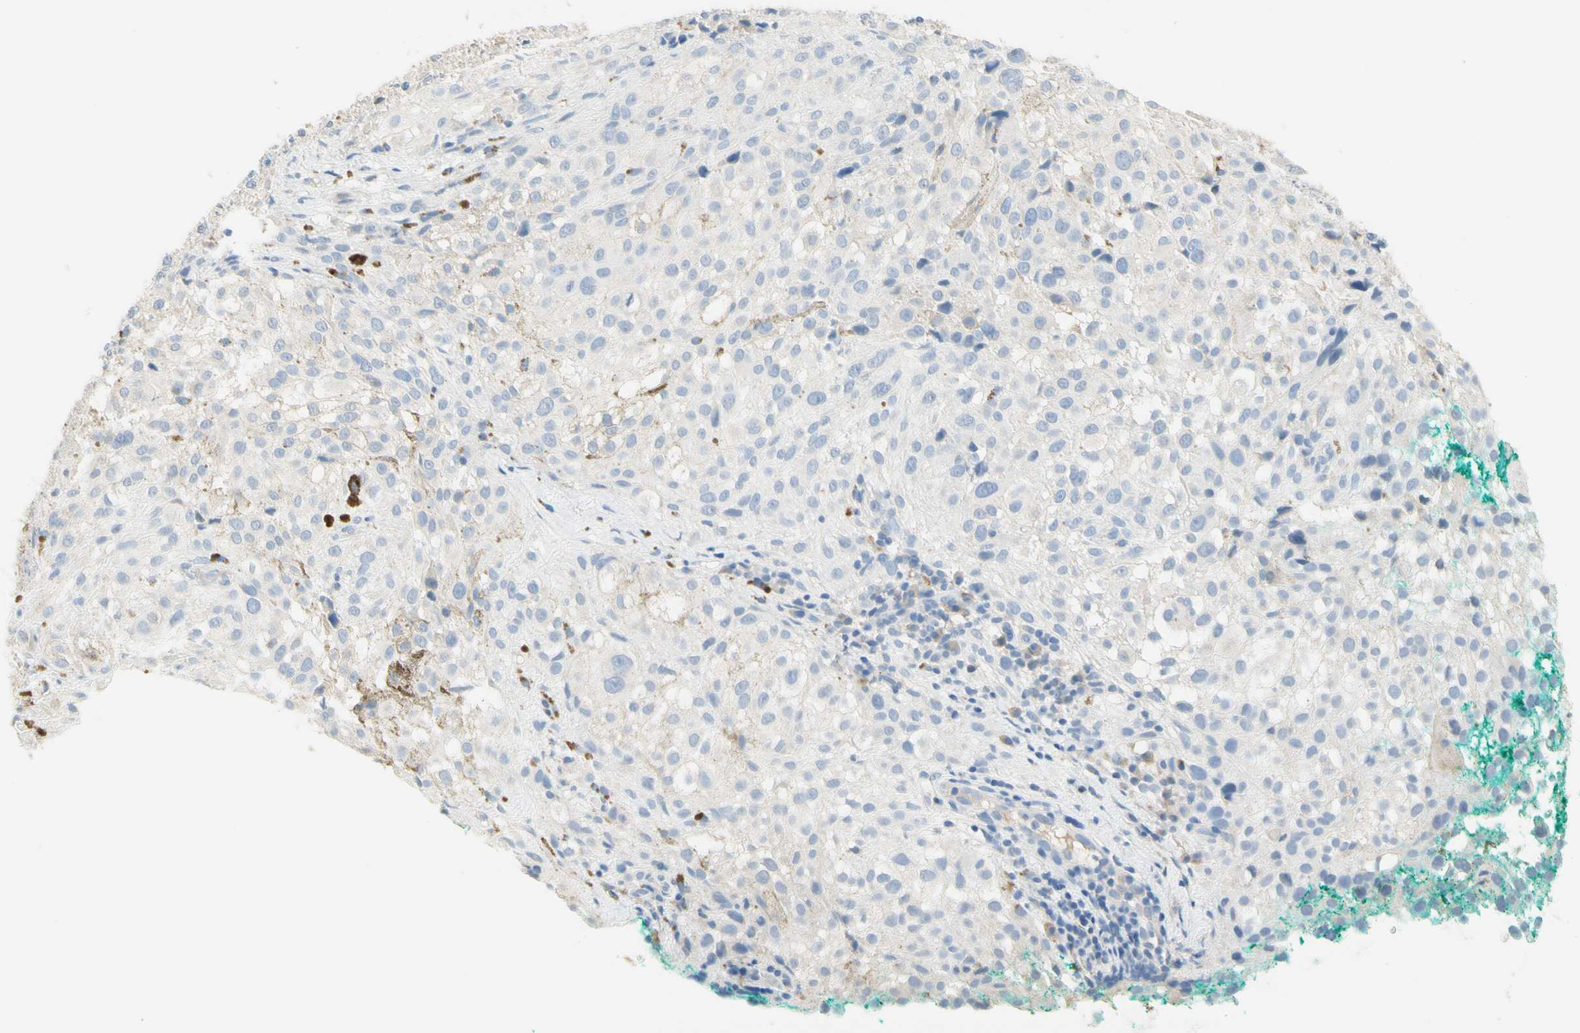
{"staining": {"intensity": "negative", "quantity": "none", "location": "none"}, "tissue": "melanoma", "cell_type": "Tumor cells", "image_type": "cancer", "snomed": [{"axis": "morphology", "description": "Necrosis, NOS"}, {"axis": "morphology", "description": "Malignant melanoma, NOS"}, {"axis": "topography", "description": "Skin"}], "caption": "Histopathology image shows no significant protein staining in tumor cells of melanoma. (DAB immunohistochemistry (IHC) visualized using brightfield microscopy, high magnification).", "gene": "NECTIN4", "patient": {"sex": "female", "age": 87}}